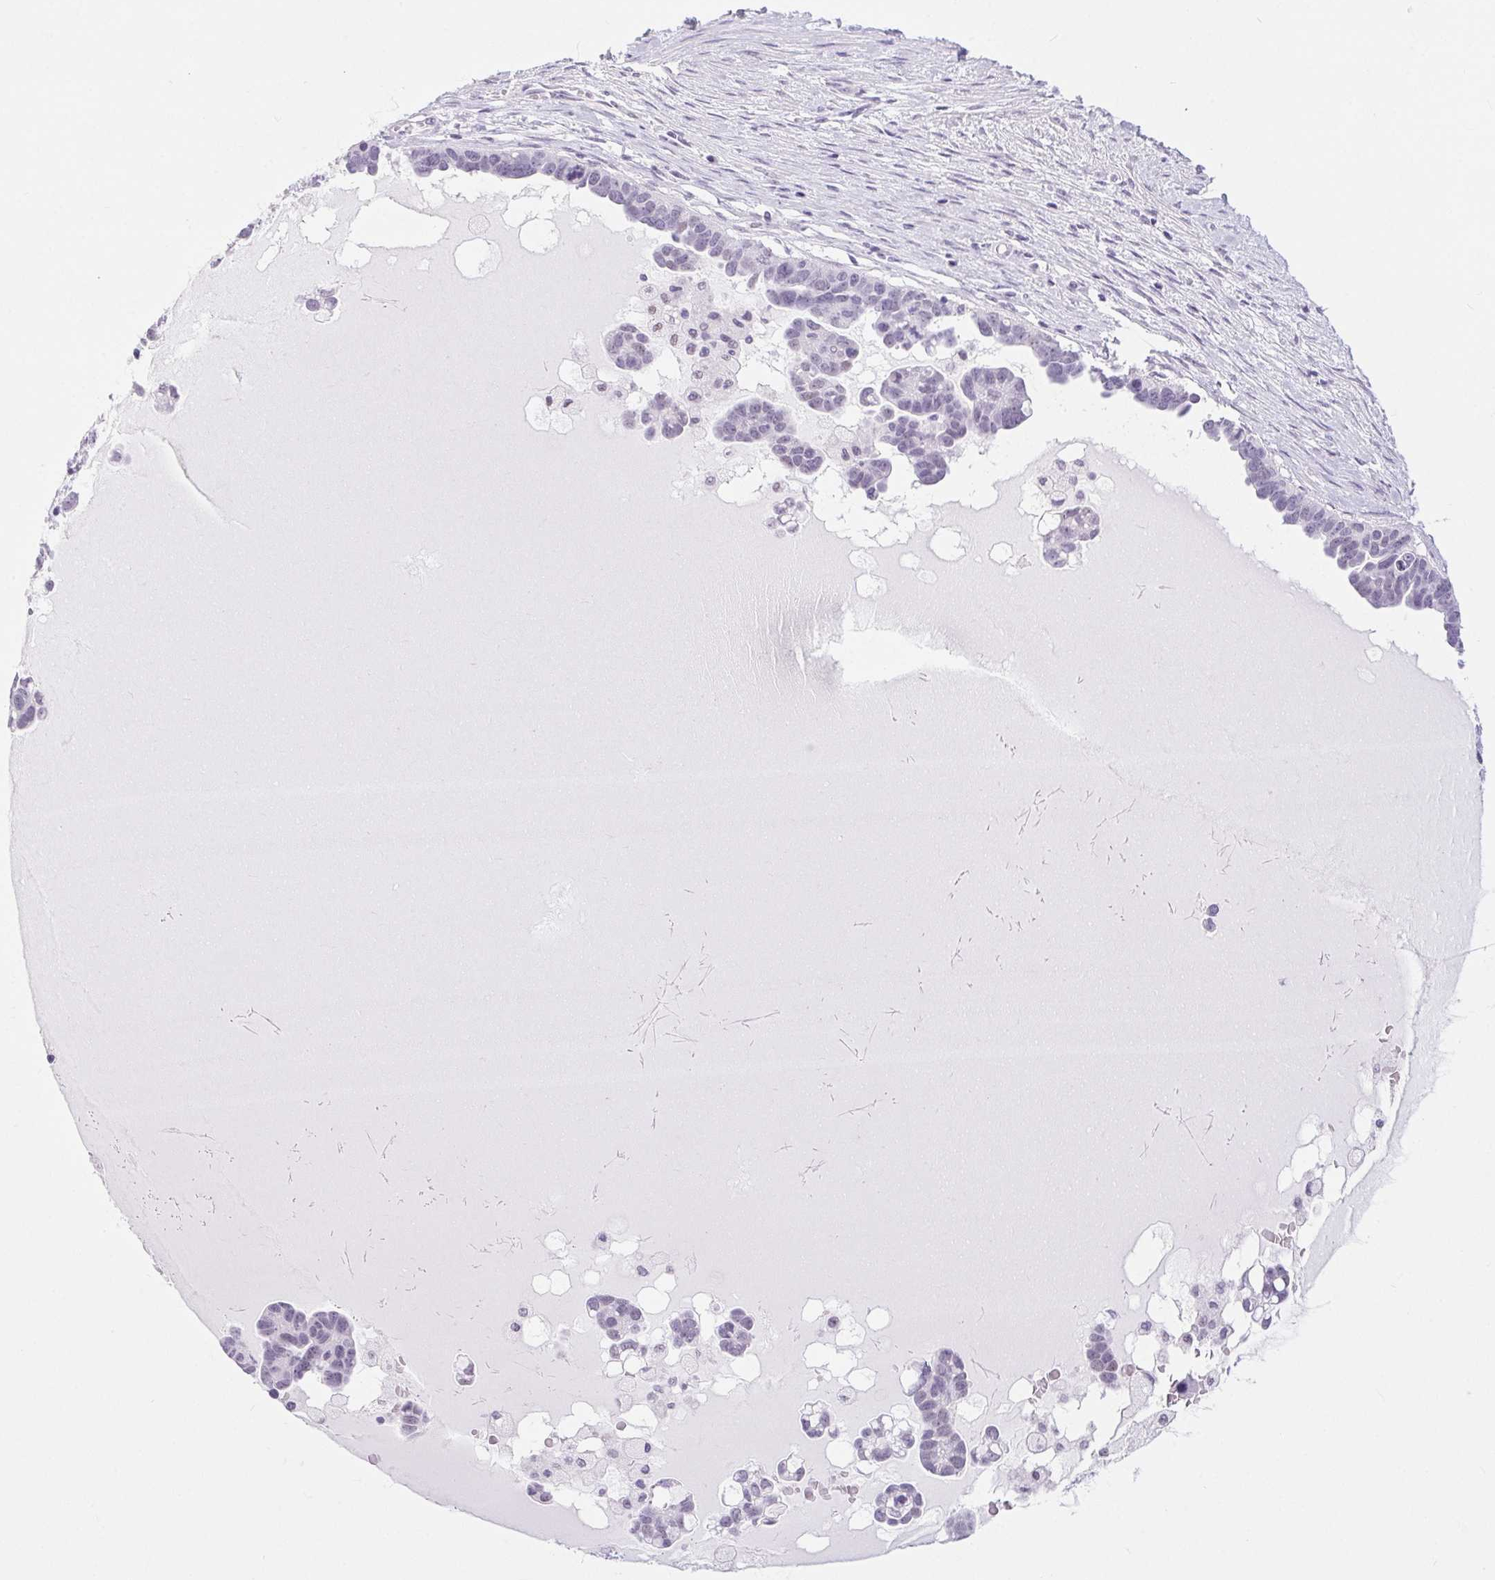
{"staining": {"intensity": "negative", "quantity": "none", "location": "none"}, "tissue": "ovarian cancer", "cell_type": "Tumor cells", "image_type": "cancer", "snomed": [{"axis": "morphology", "description": "Cystadenocarcinoma, serous, NOS"}, {"axis": "topography", "description": "Ovary"}], "caption": "This is an immunohistochemistry (IHC) micrograph of ovarian serous cystadenocarcinoma. There is no staining in tumor cells.", "gene": "BCAS1", "patient": {"sex": "female", "age": 54}}